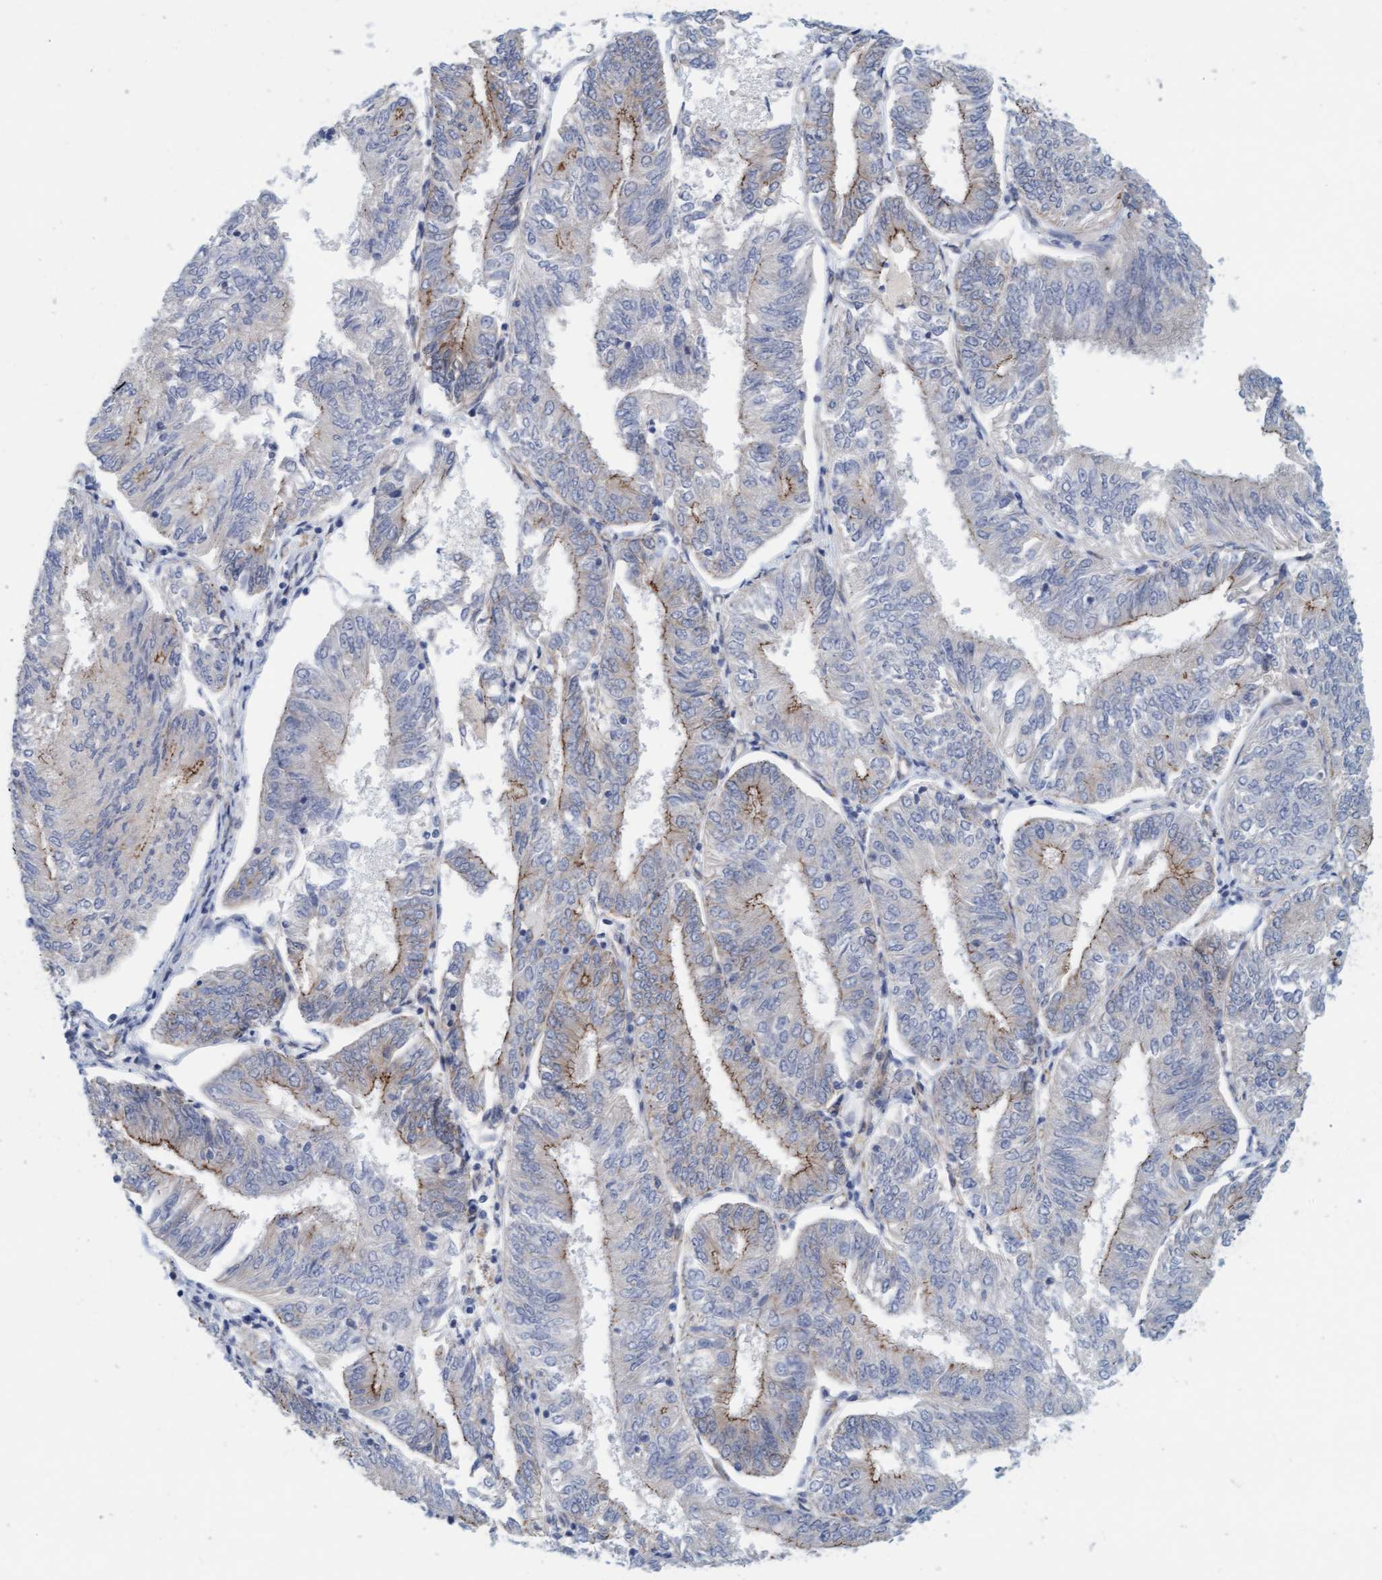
{"staining": {"intensity": "moderate", "quantity": "<25%", "location": "cytoplasmic/membranous"}, "tissue": "endometrial cancer", "cell_type": "Tumor cells", "image_type": "cancer", "snomed": [{"axis": "morphology", "description": "Adenocarcinoma, NOS"}, {"axis": "topography", "description": "Endometrium"}], "caption": "A micrograph of human endometrial cancer (adenocarcinoma) stained for a protein shows moderate cytoplasmic/membranous brown staining in tumor cells.", "gene": "KRBA2", "patient": {"sex": "female", "age": 58}}